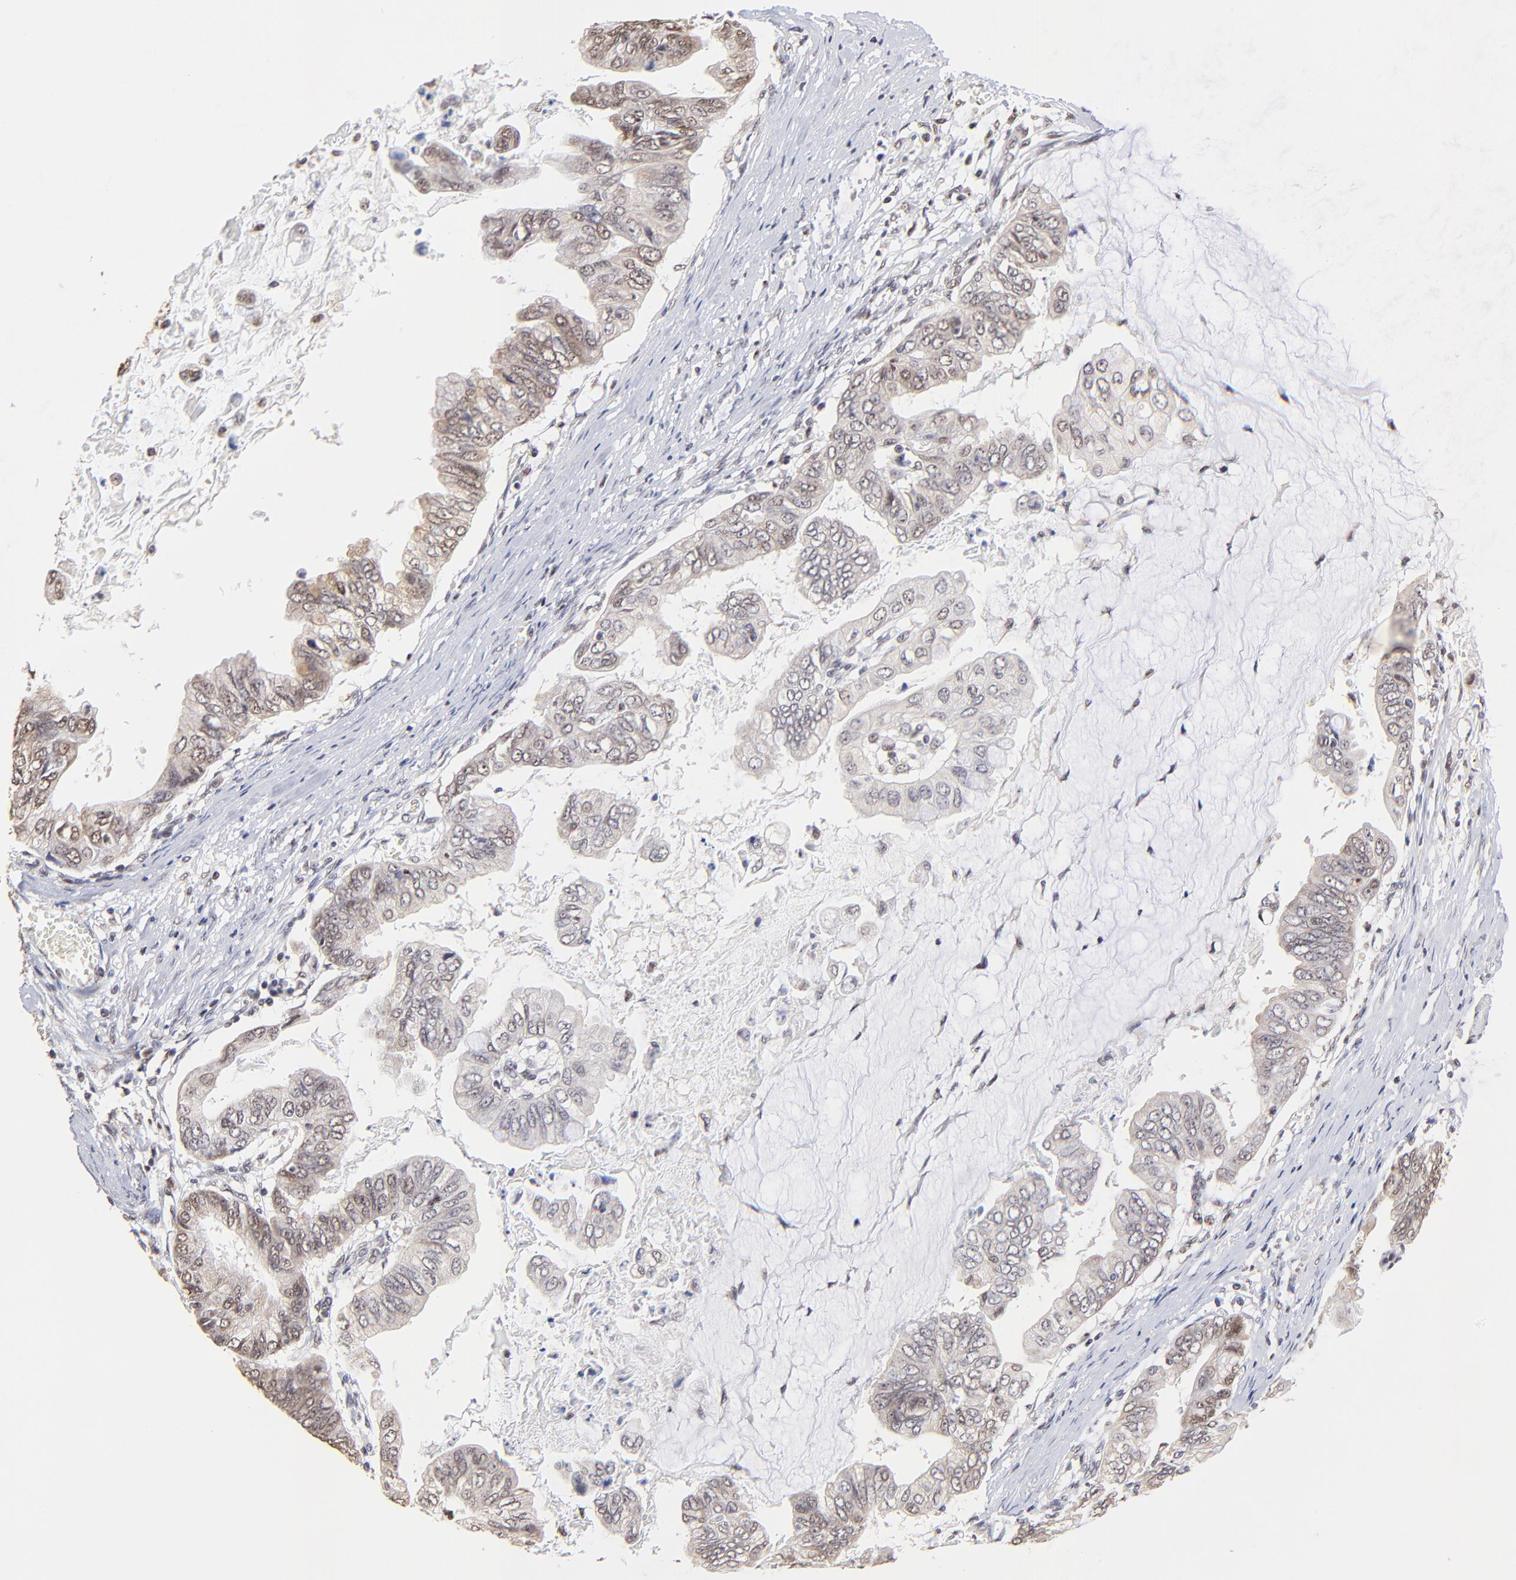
{"staining": {"intensity": "weak", "quantity": ">75%", "location": "cytoplasmic/membranous,nuclear"}, "tissue": "stomach cancer", "cell_type": "Tumor cells", "image_type": "cancer", "snomed": [{"axis": "morphology", "description": "Adenocarcinoma, NOS"}, {"axis": "topography", "description": "Stomach, upper"}], "caption": "Stomach cancer (adenocarcinoma) stained with DAB IHC shows low levels of weak cytoplasmic/membranous and nuclear positivity in about >75% of tumor cells. Immunohistochemistry stains the protein of interest in brown and the nuclei are stained blue.", "gene": "ZNF670", "patient": {"sex": "male", "age": 80}}